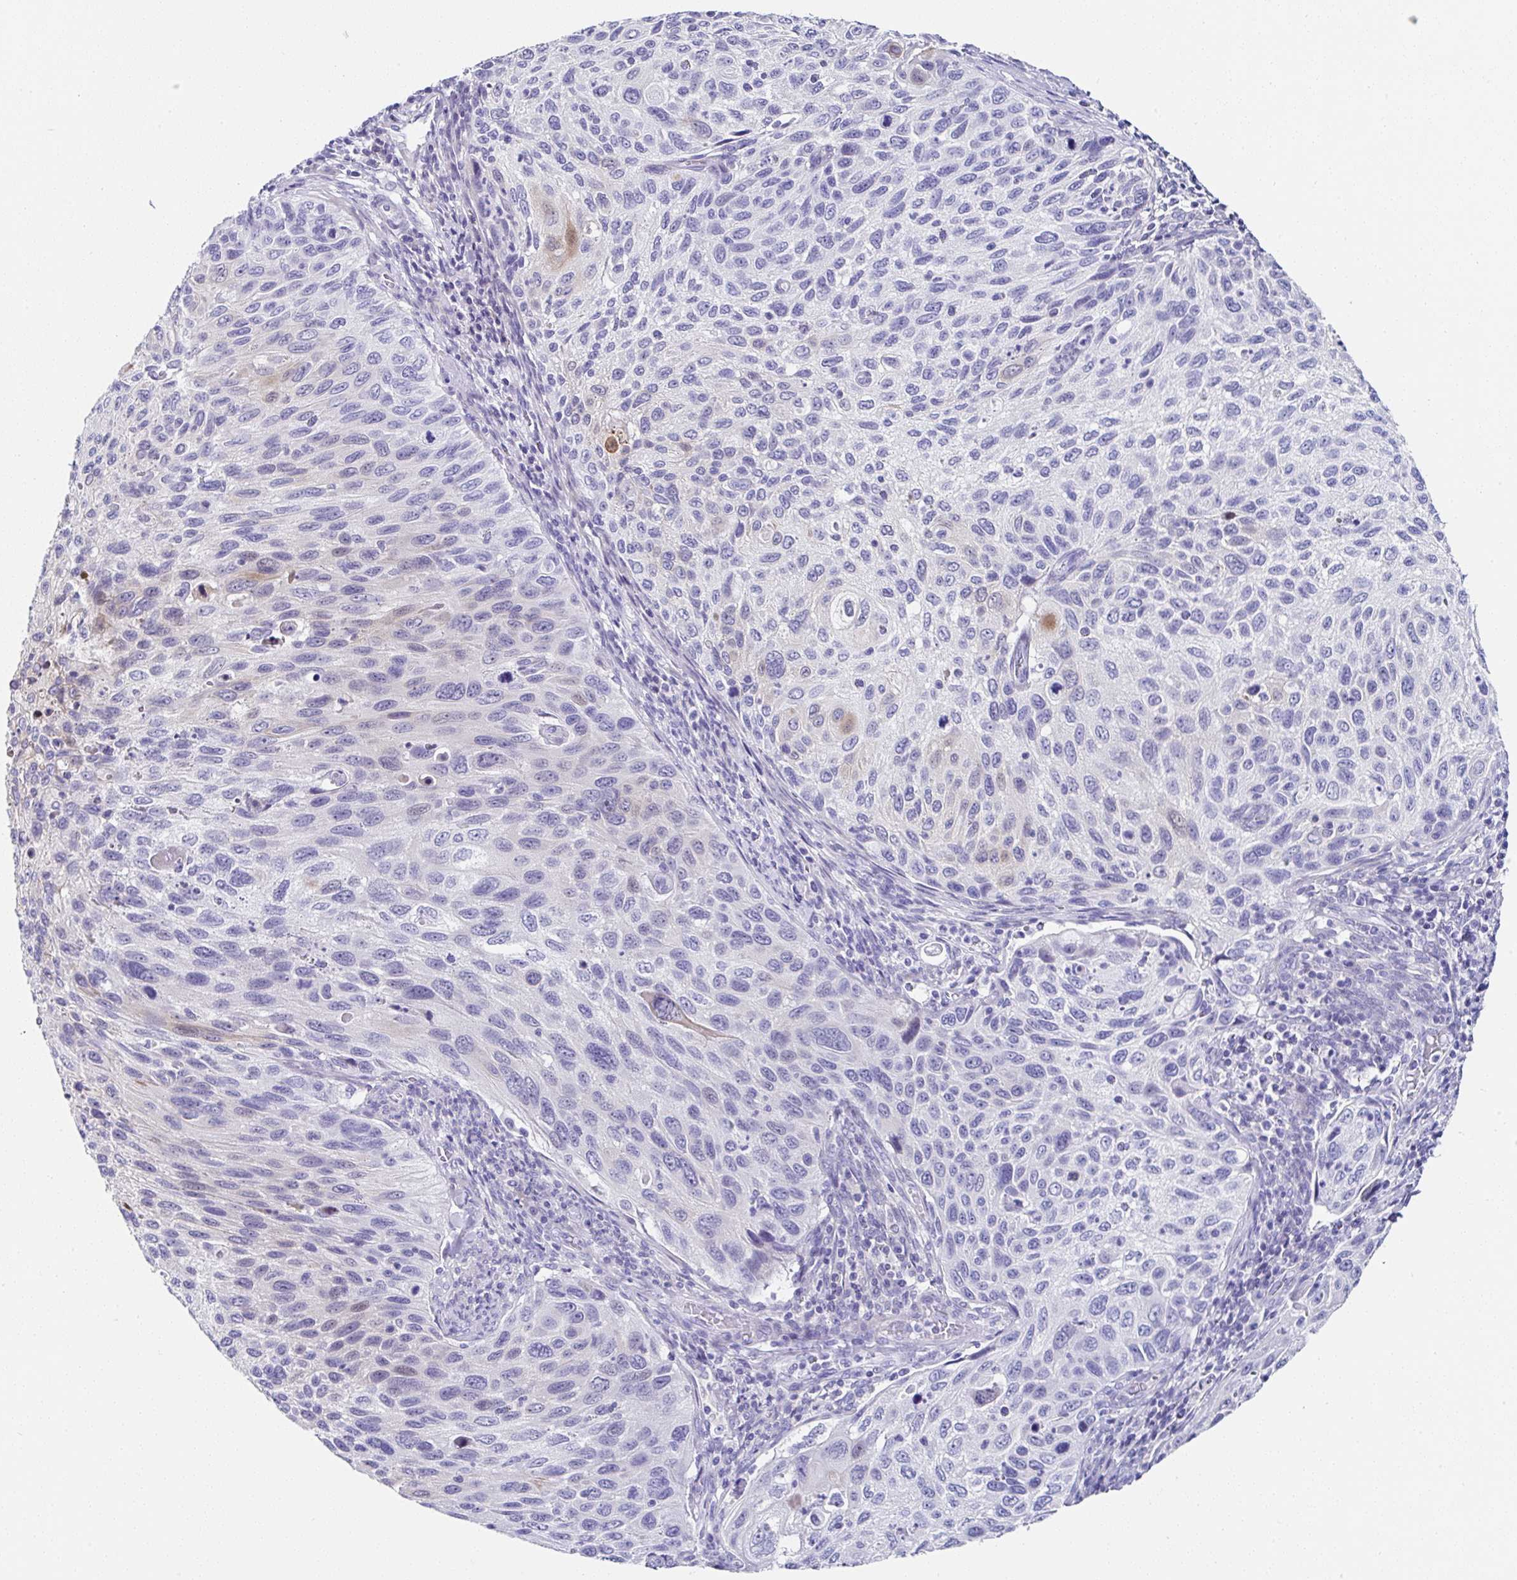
{"staining": {"intensity": "weak", "quantity": "<25%", "location": "cytoplasmic/membranous"}, "tissue": "cervical cancer", "cell_type": "Tumor cells", "image_type": "cancer", "snomed": [{"axis": "morphology", "description": "Squamous cell carcinoma, NOS"}, {"axis": "topography", "description": "Cervix"}], "caption": "There is no significant staining in tumor cells of squamous cell carcinoma (cervical).", "gene": "UGT3A1", "patient": {"sex": "female", "age": 70}}